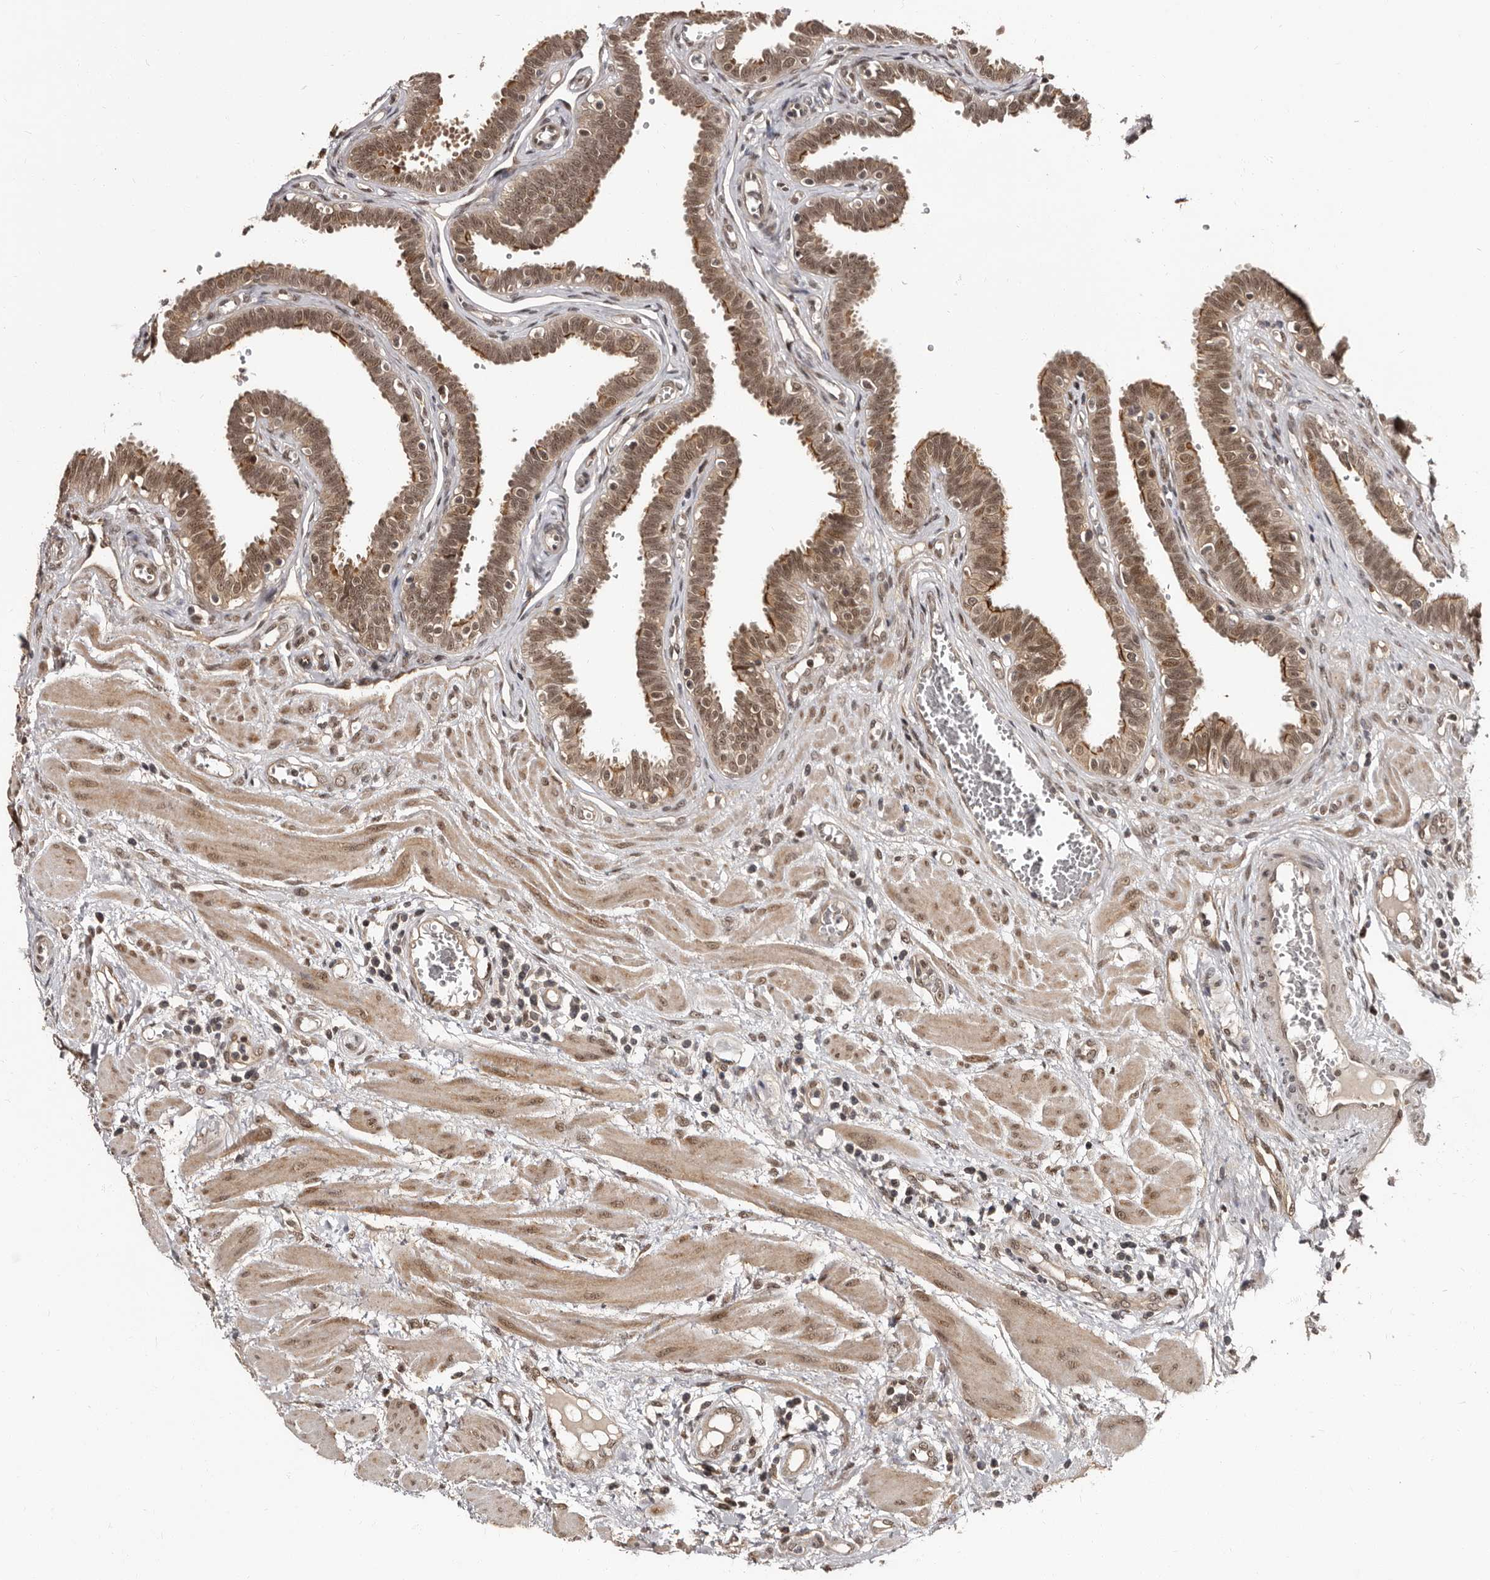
{"staining": {"intensity": "moderate", "quantity": ">75%", "location": "cytoplasmic/membranous,nuclear"}, "tissue": "fallopian tube", "cell_type": "Glandular cells", "image_type": "normal", "snomed": [{"axis": "morphology", "description": "Normal tissue, NOS"}, {"axis": "topography", "description": "Fallopian tube"}], "caption": "High-magnification brightfield microscopy of benign fallopian tube stained with DAB (brown) and counterstained with hematoxylin (blue). glandular cells exhibit moderate cytoplasmic/membranous,nuclear staining is appreciated in approximately>75% of cells. (DAB IHC, brown staining for protein, blue staining for nuclei).", "gene": "TBC1D22B", "patient": {"sex": "female", "age": 32}}